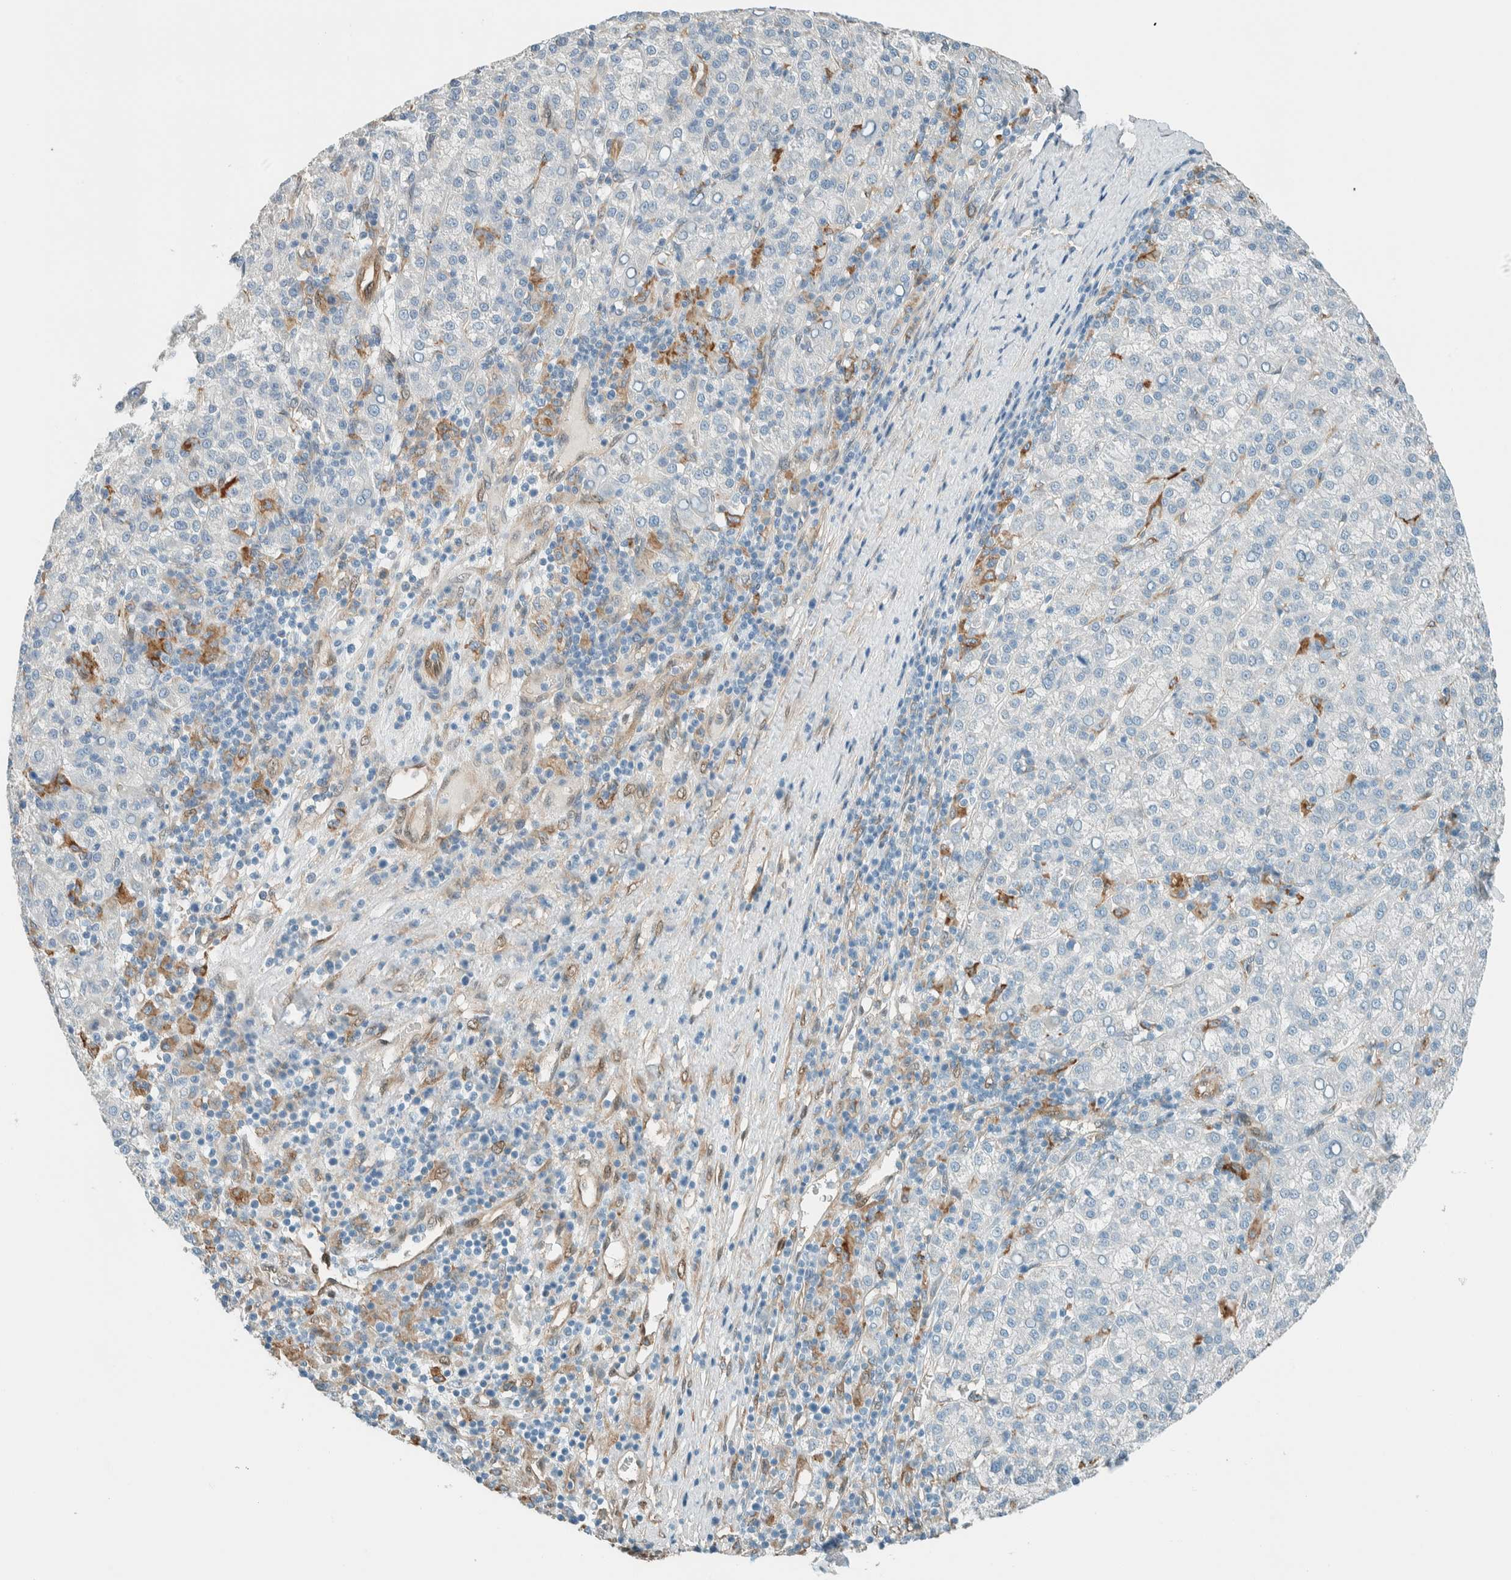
{"staining": {"intensity": "negative", "quantity": "none", "location": "none"}, "tissue": "liver cancer", "cell_type": "Tumor cells", "image_type": "cancer", "snomed": [{"axis": "morphology", "description": "Carcinoma, Hepatocellular, NOS"}, {"axis": "topography", "description": "Liver"}], "caption": "The immunohistochemistry histopathology image has no significant positivity in tumor cells of liver cancer tissue.", "gene": "NXN", "patient": {"sex": "female", "age": 58}}